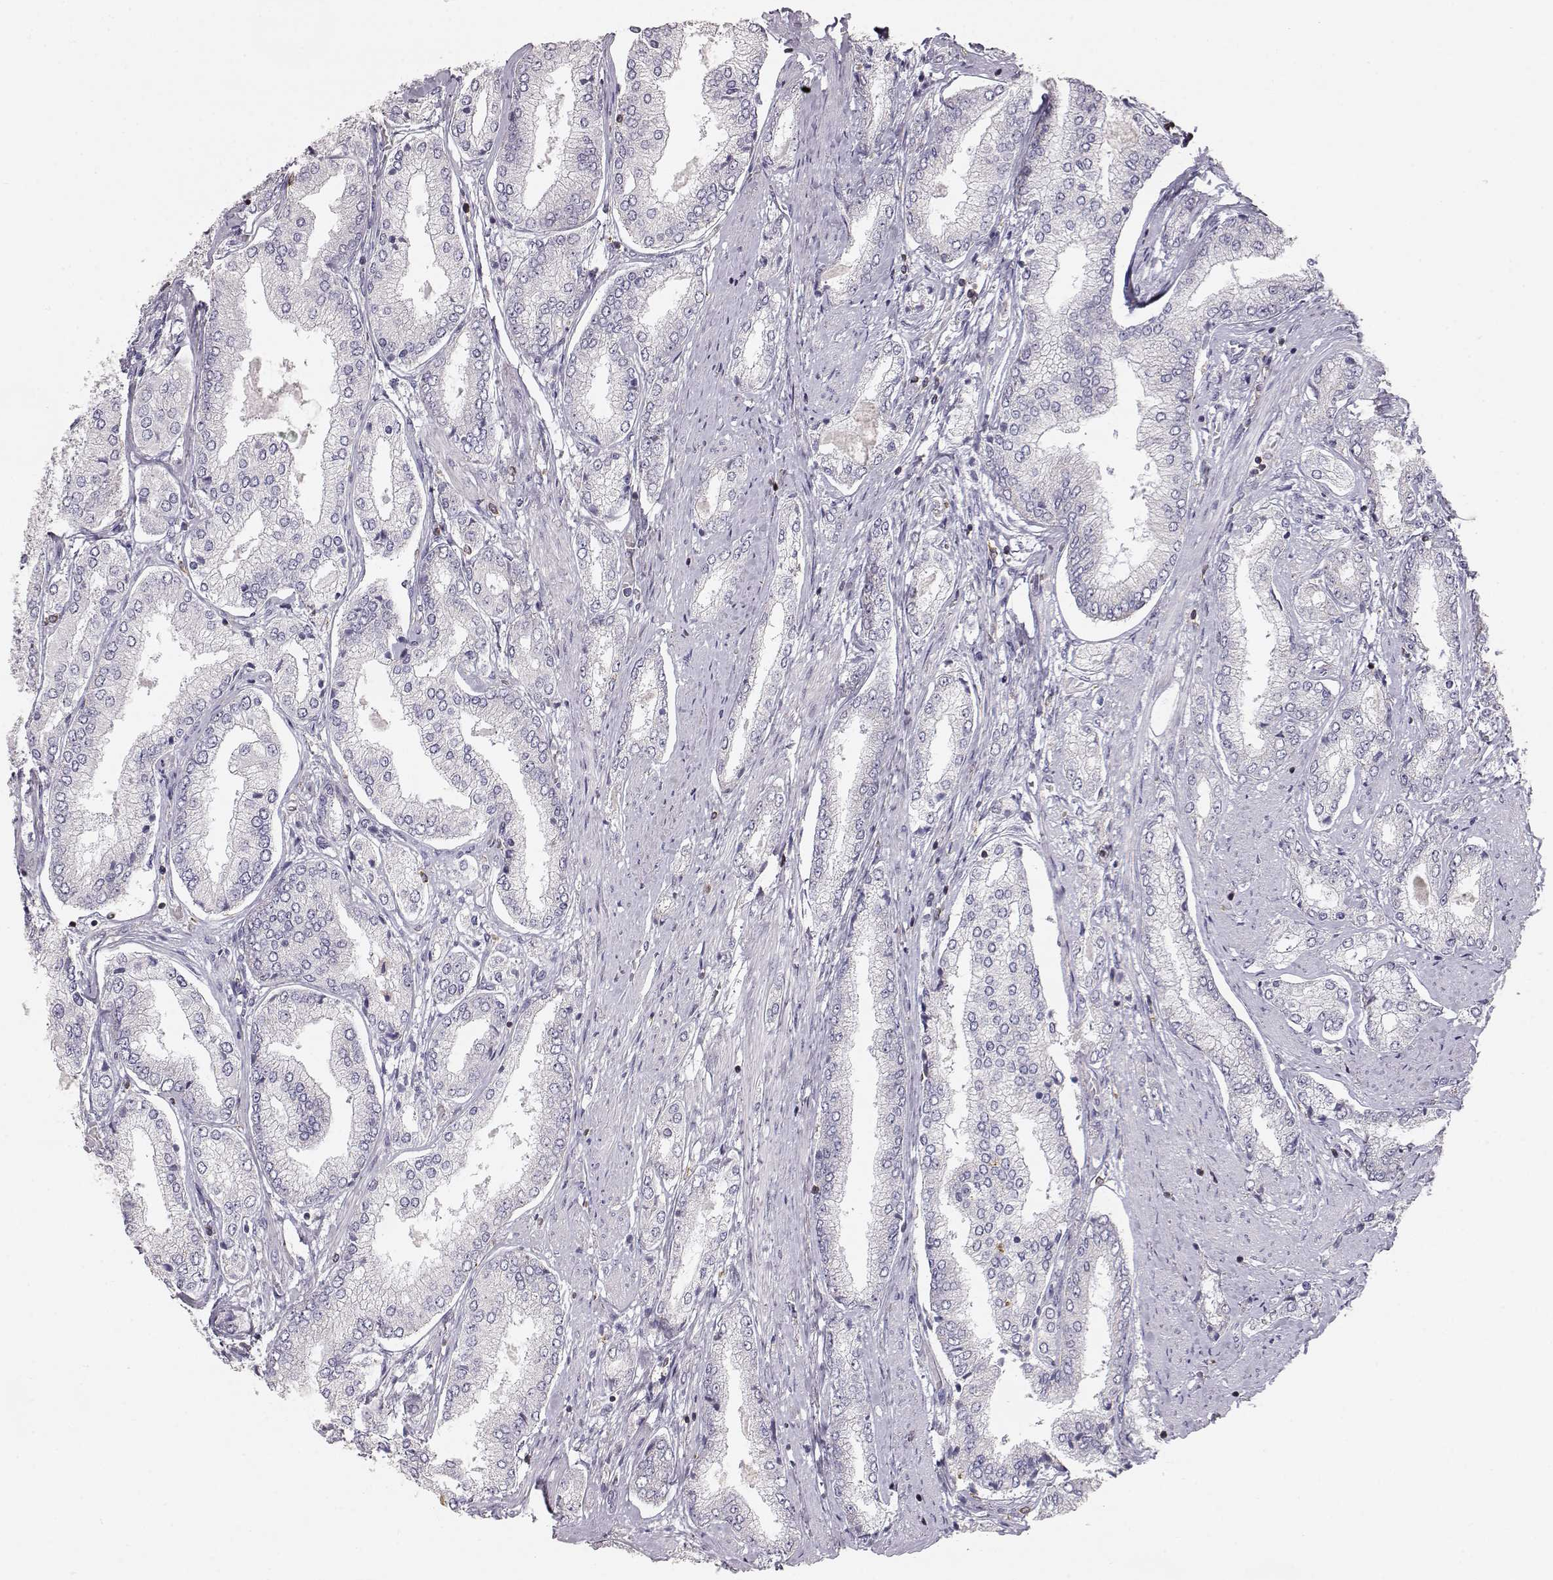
{"staining": {"intensity": "negative", "quantity": "none", "location": "none"}, "tissue": "prostate cancer", "cell_type": "Tumor cells", "image_type": "cancer", "snomed": [{"axis": "morphology", "description": "Adenocarcinoma, NOS"}, {"axis": "topography", "description": "Prostate"}], "caption": "This is an immunohistochemistry histopathology image of prostate adenocarcinoma. There is no expression in tumor cells.", "gene": "GRAP2", "patient": {"sex": "male", "age": 63}}